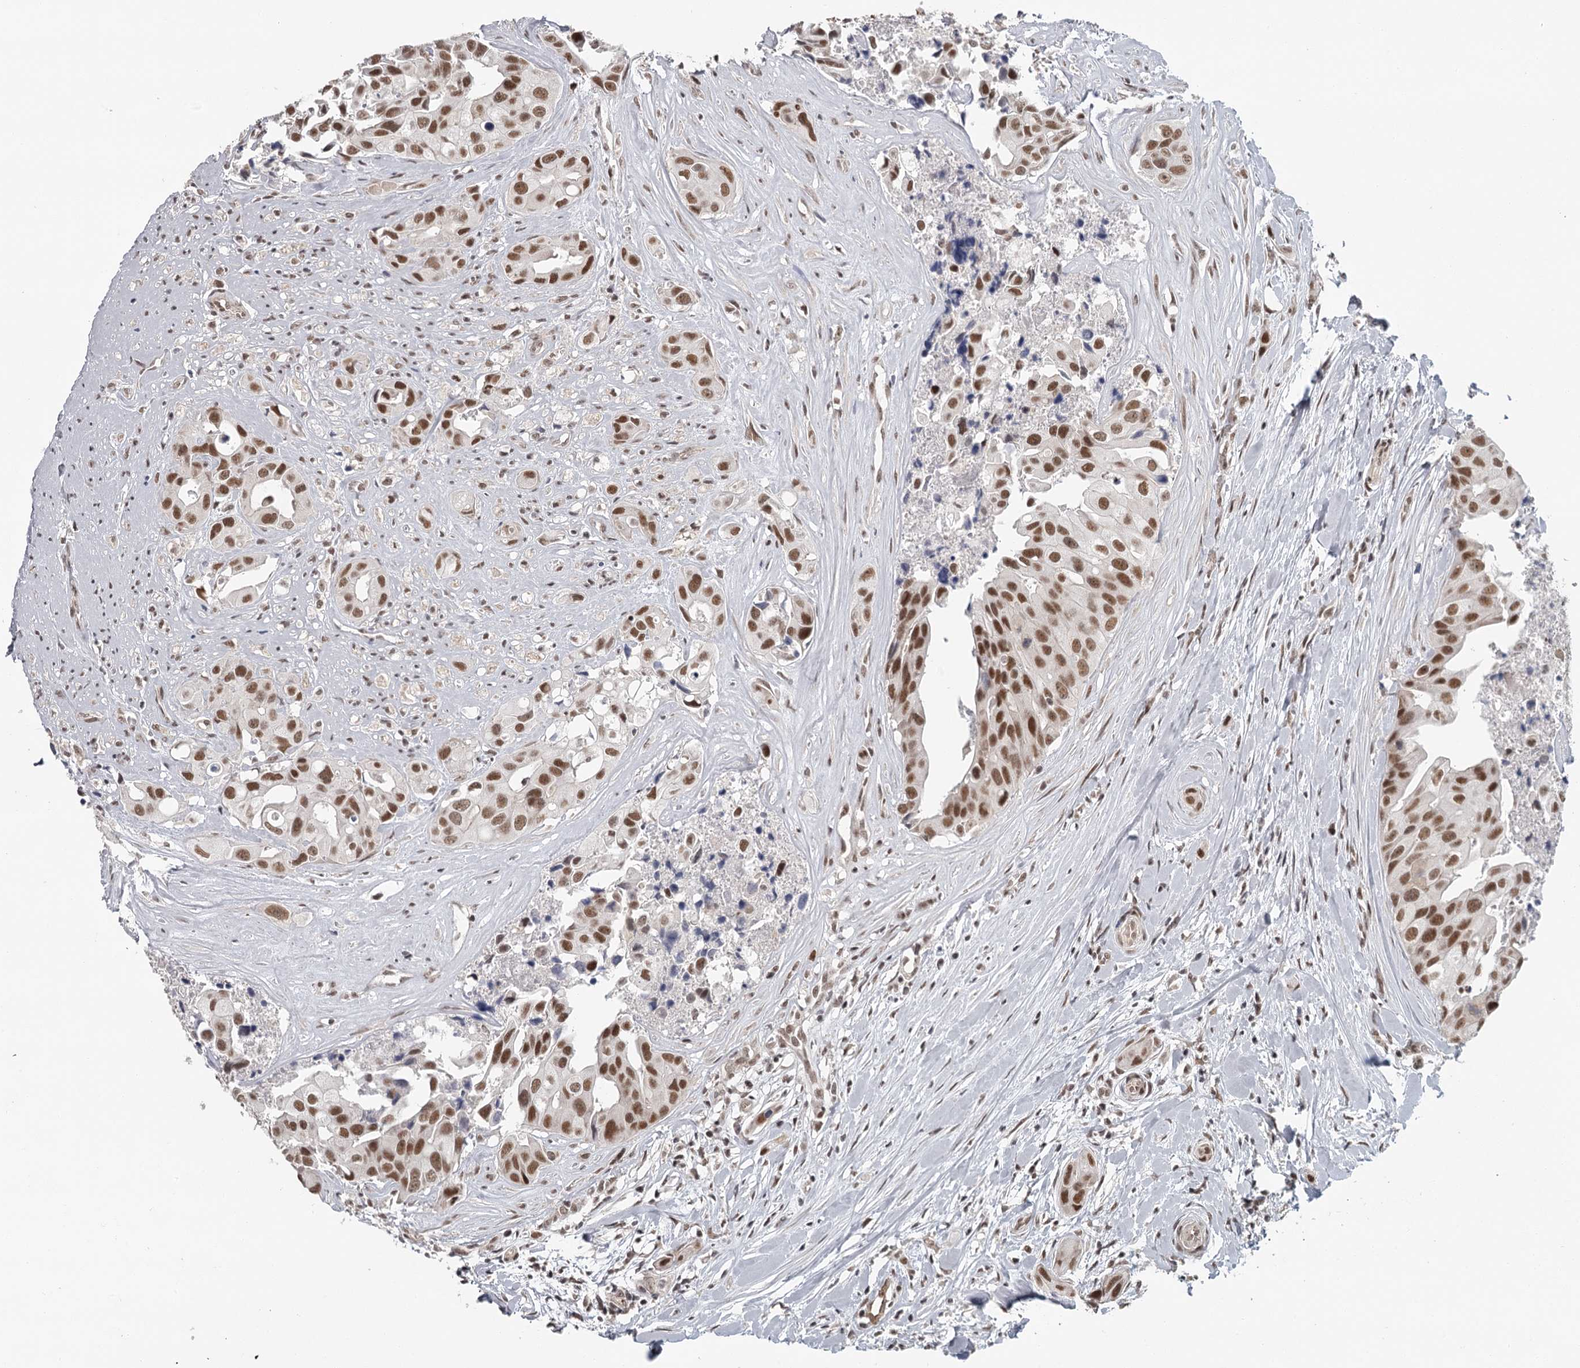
{"staining": {"intensity": "moderate", "quantity": ">75%", "location": "nuclear"}, "tissue": "head and neck cancer", "cell_type": "Tumor cells", "image_type": "cancer", "snomed": [{"axis": "morphology", "description": "Adenocarcinoma, NOS"}, {"axis": "morphology", "description": "Adenocarcinoma, metastatic, NOS"}, {"axis": "topography", "description": "Head-Neck"}], "caption": "A brown stain highlights moderate nuclear positivity of a protein in head and neck cancer (metastatic adenocarcinoma) tumor cells.", "gene": "FAM13C", "patient": {"sex": "male", "age": 75}}